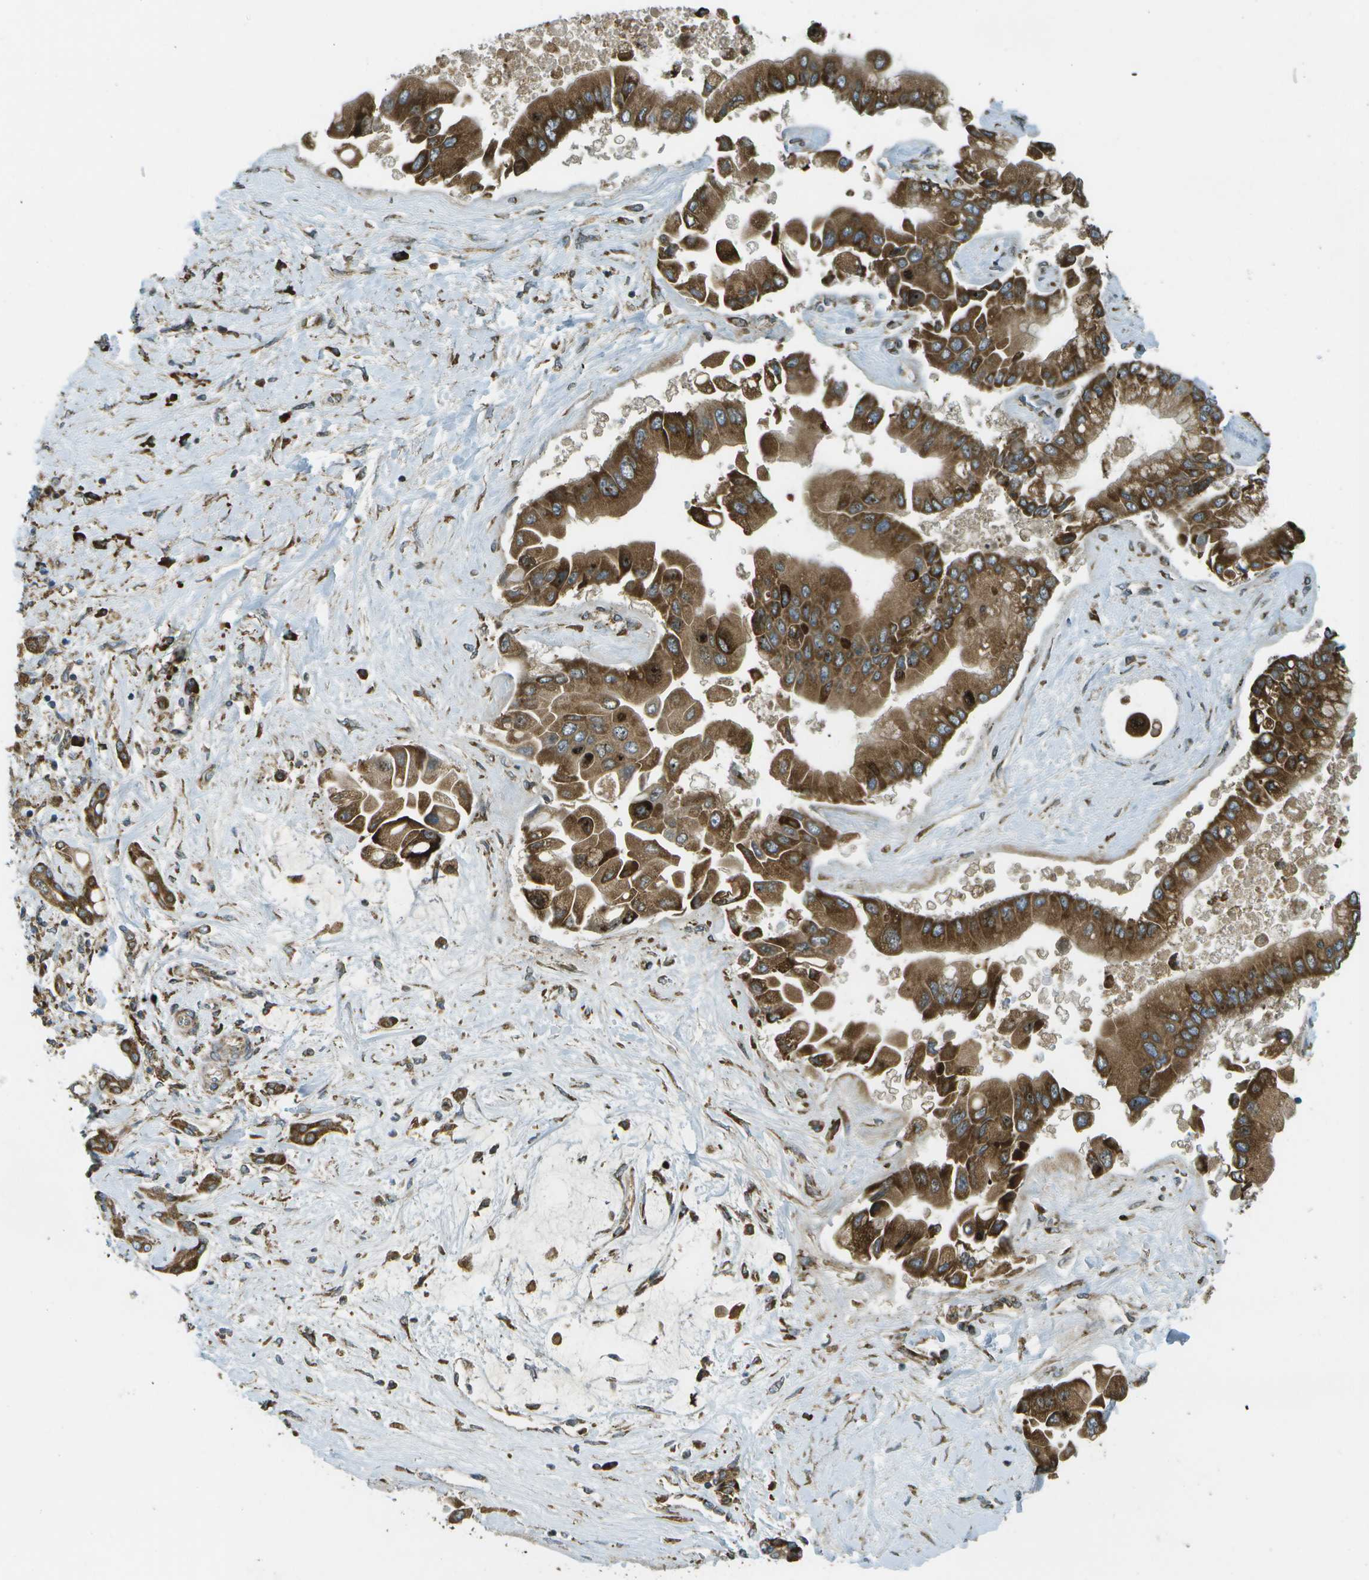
{"staining": {"intensity": "strong", "quantity": ">75%", "location": "cytoplasmic/membranous"}, "tissue": "liver cancer", "cell_type": "Tumor cells", "image_type": "cancer", "snomed": [{"axis": "morphology", "description": "Cholangiocarcinoma"}, {"axis": "topography", "description": "Liver"}], "caption": "Human cholangiocarcinoma (liver) stained for a protein (brown) reveals strong cytoplasmic/membranous positive expression in approximately >75% of tumor cells.", "gene": "USP30", "patient": {"sex": "male", "age": 50}}